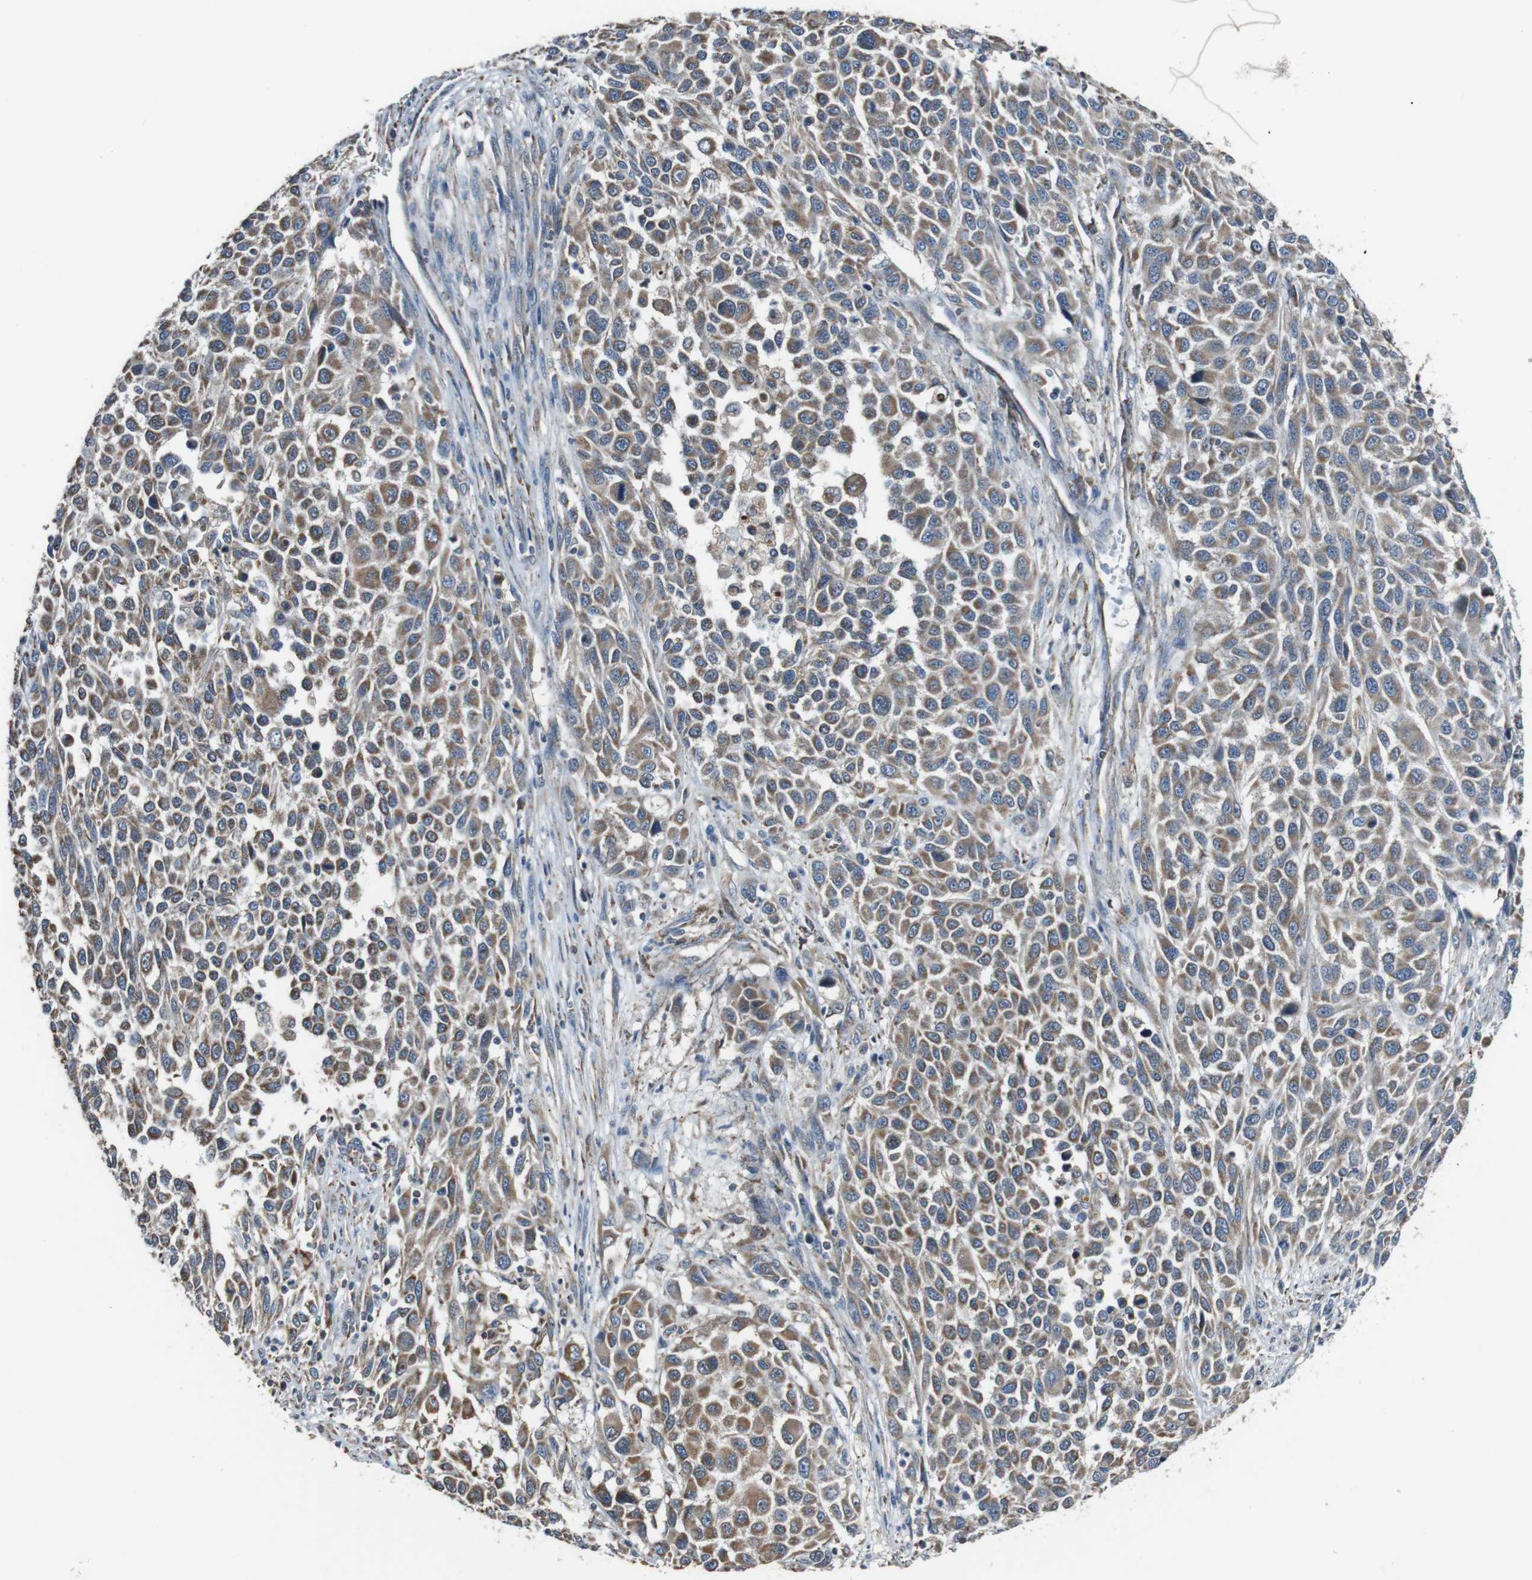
{"staining": {"intensity": "weak", "quantity": ">75%", "location": "cytoplasmic/membranous"}, "tissue": "melanoma", "cell_type": "Tumor cells", "image_type": "cancer", "snomed": [{"axis": "morphology", "description": "Malignant melanoma, Metastatic site"}, {"axis": "topography", "description": "Lymph node"}], "caption": "This histopathology image reveals IHC staining of malignant melanoma (metastatic site), with low weak cytoplasmic/membranous expression in approximately >75% of tumor cells.", "gene": "CISD2", "patient": {"sex": "male", "age": 61}}